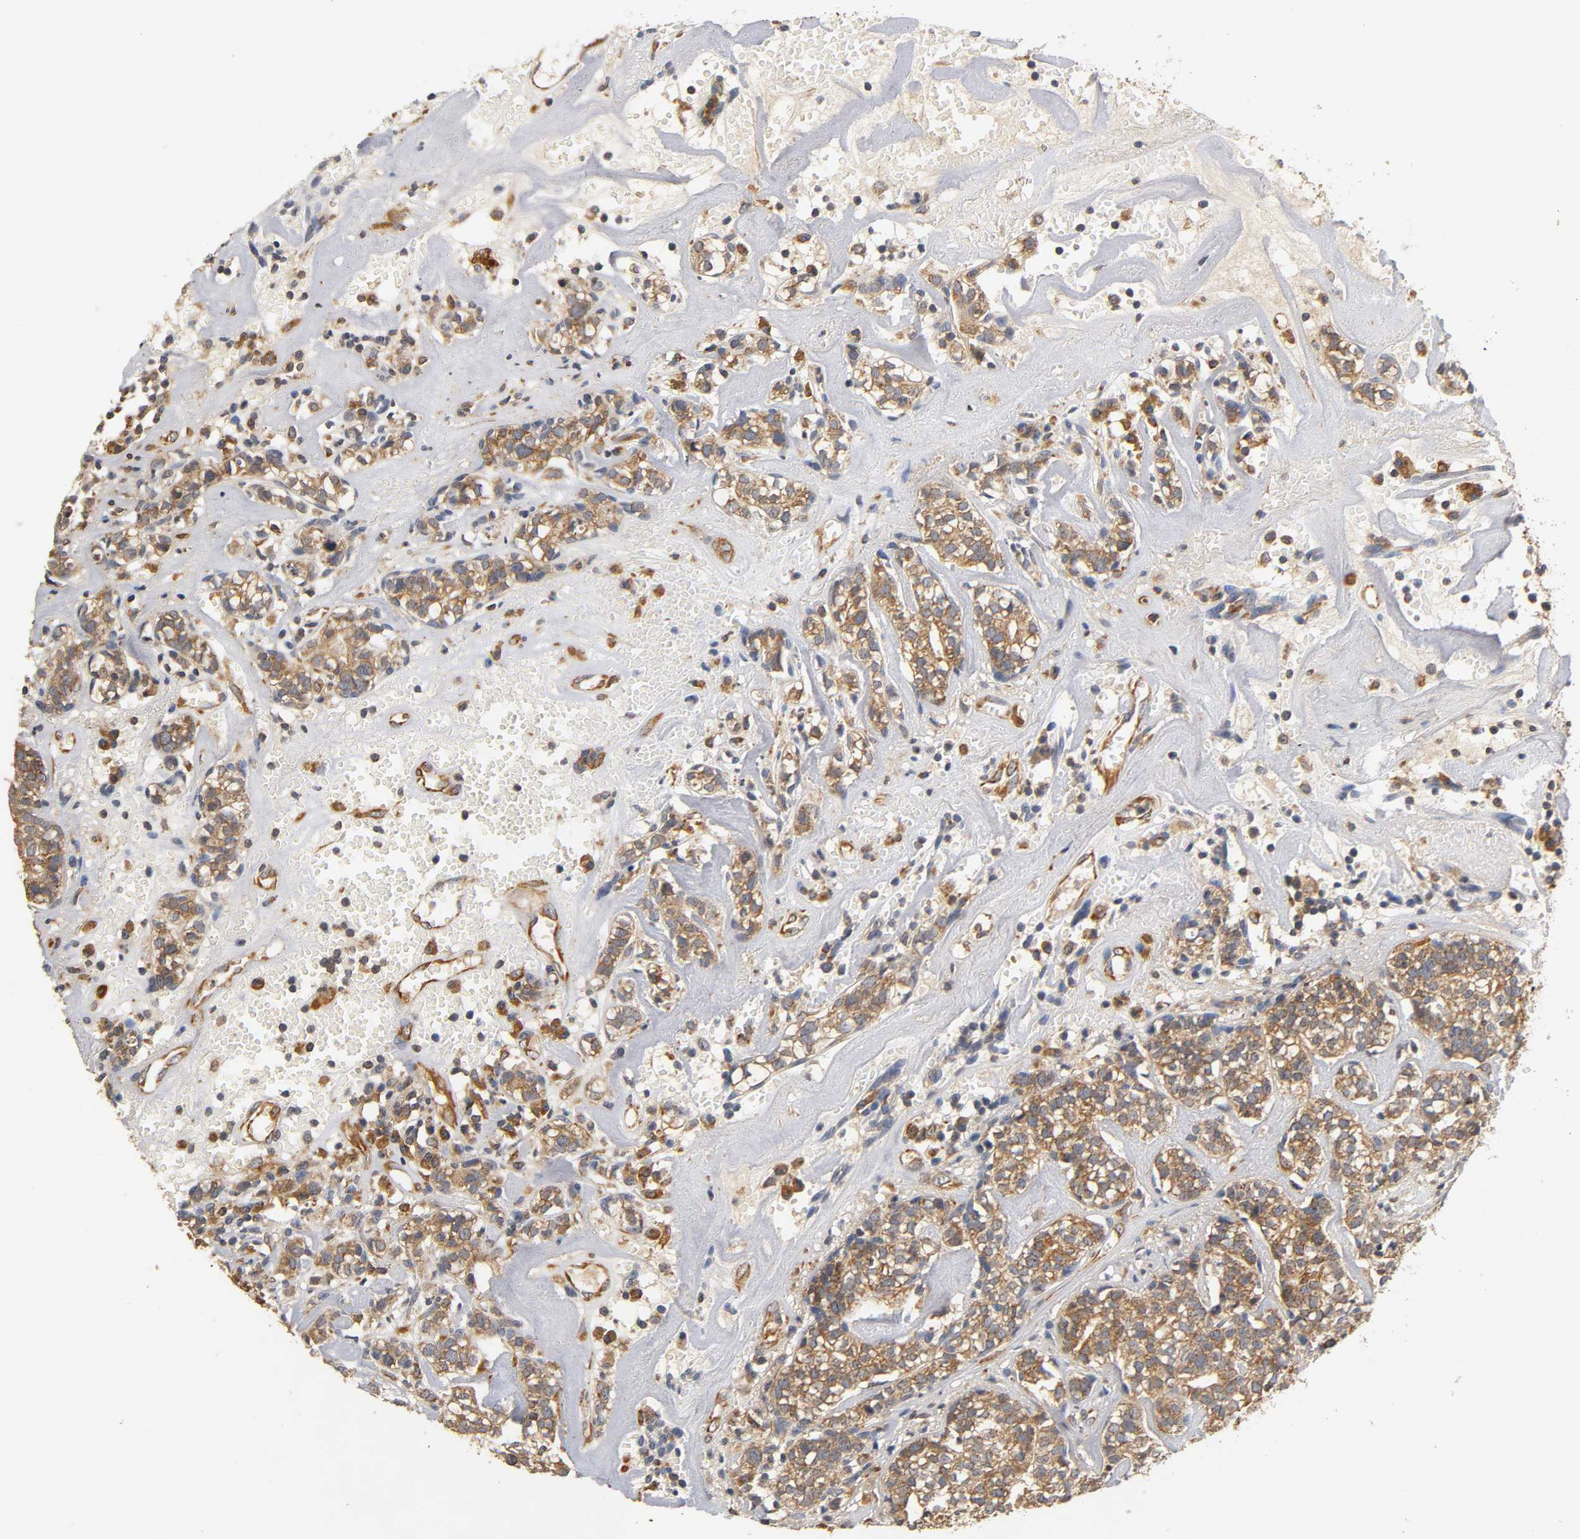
{"staining": {"intensity": "moderate", "quantity": ">75%", "location": "cytoplasmic/membranous"}, "tissue": "head and neck cancer", "cell_type": "Tumor cells", "image_type": "cancer", "snomed": [{"axis": "morphology", "description": "Adenocarcinoma, NOS"}, {"axis": "topography", "description": "Salivary gland"}, {"axis": "topography", "description": "Head-Neck"}], "caption": "Head and neck cancer (adenocarcinoma) tissue displays moderate cytoplasmic/membranous staining in about >75% of tumor cells", "gene": "SCAP", "patient": {"sex": "female", "age": 65}}